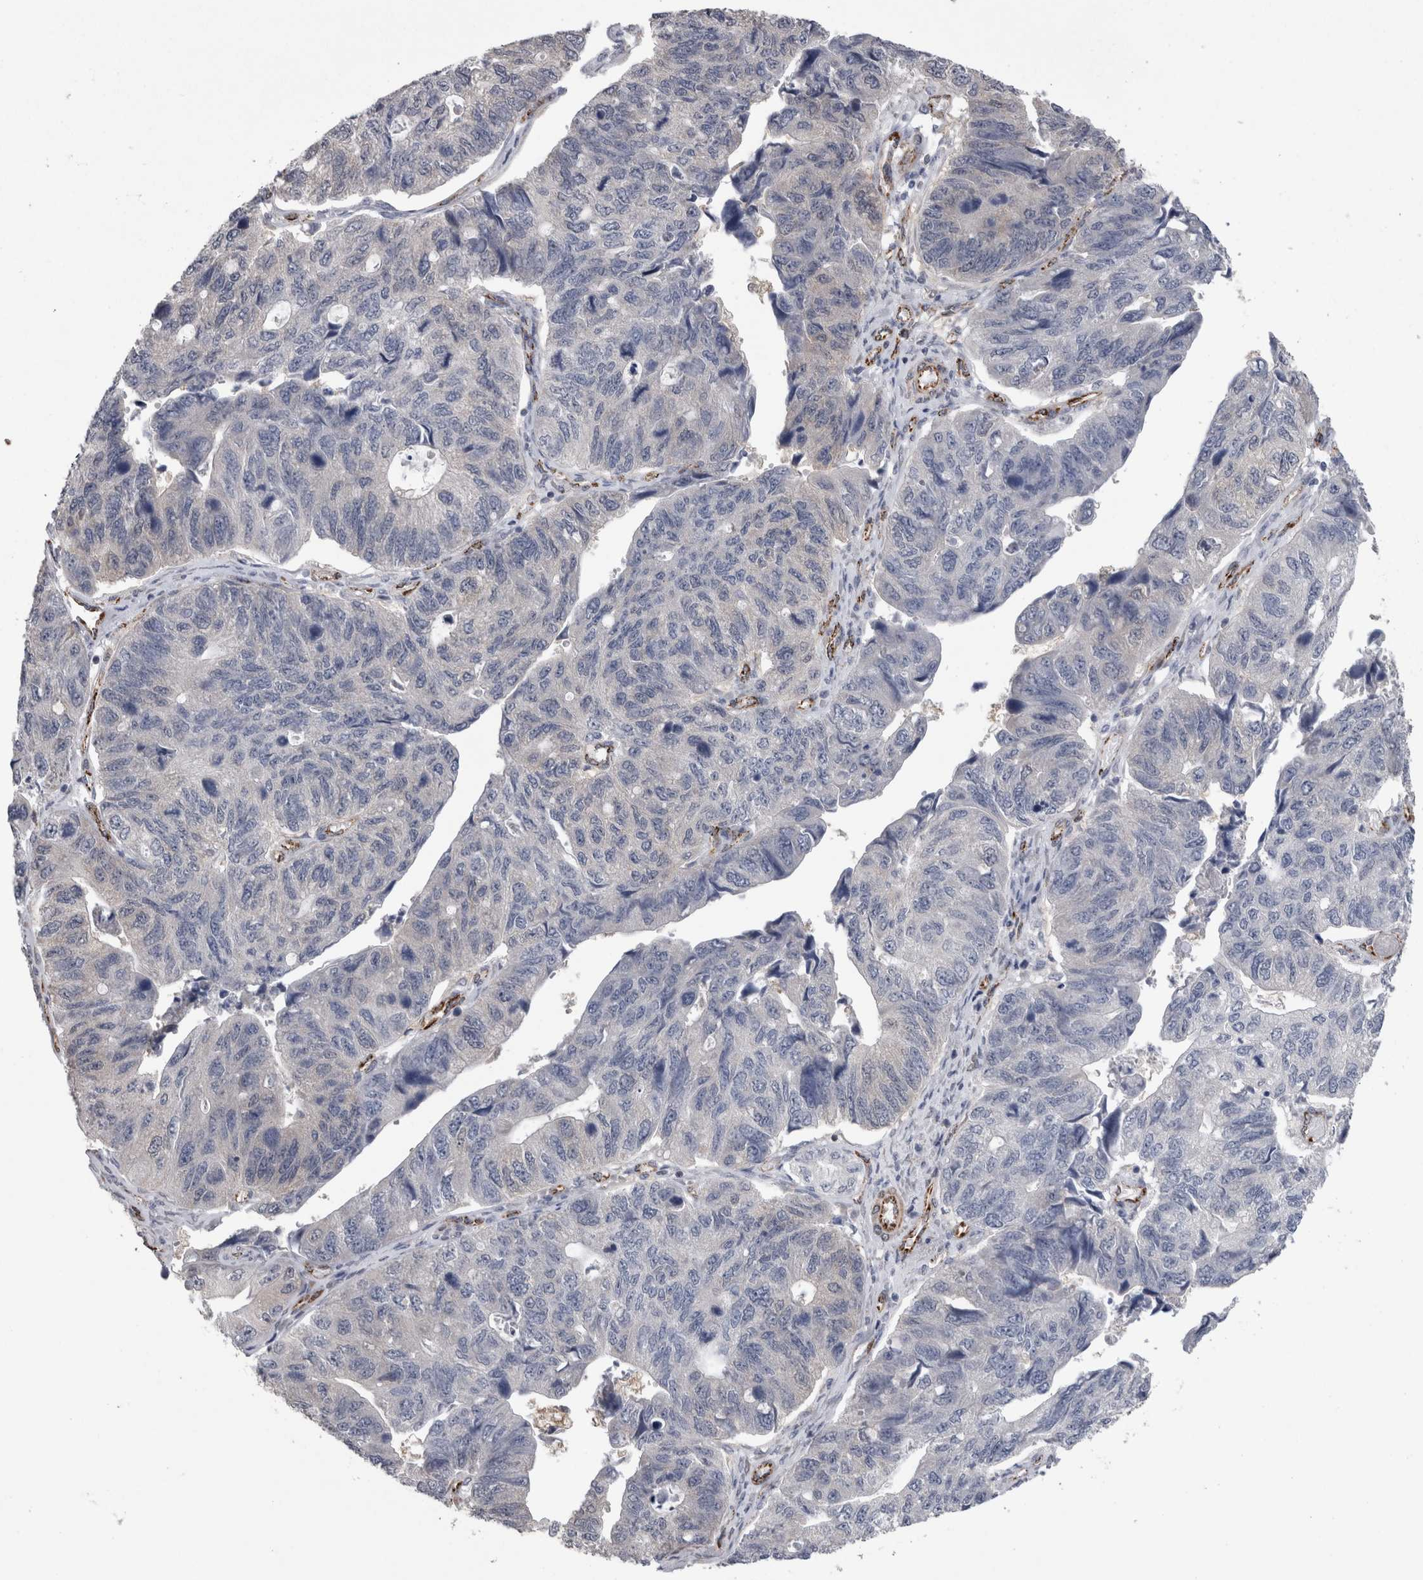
{"staining": {"intensity": "negative", "quantity": "none", "location": "none"}, "tissue": "stomach cancer", "cell_type": "Tumor cells", "image_type": "cancer", "snomed": [{"axis": "morphology", "description": "Adenocarcinoma, NOS"}, {"axis": "topography", "description": "Stomach"}], "caption": "An image of stomach adenocarcinoma stained for a protein displays no brown staining in tumor cells.", "gene": "ACOT7", "patient": {"sex": "male", "age": 59}}